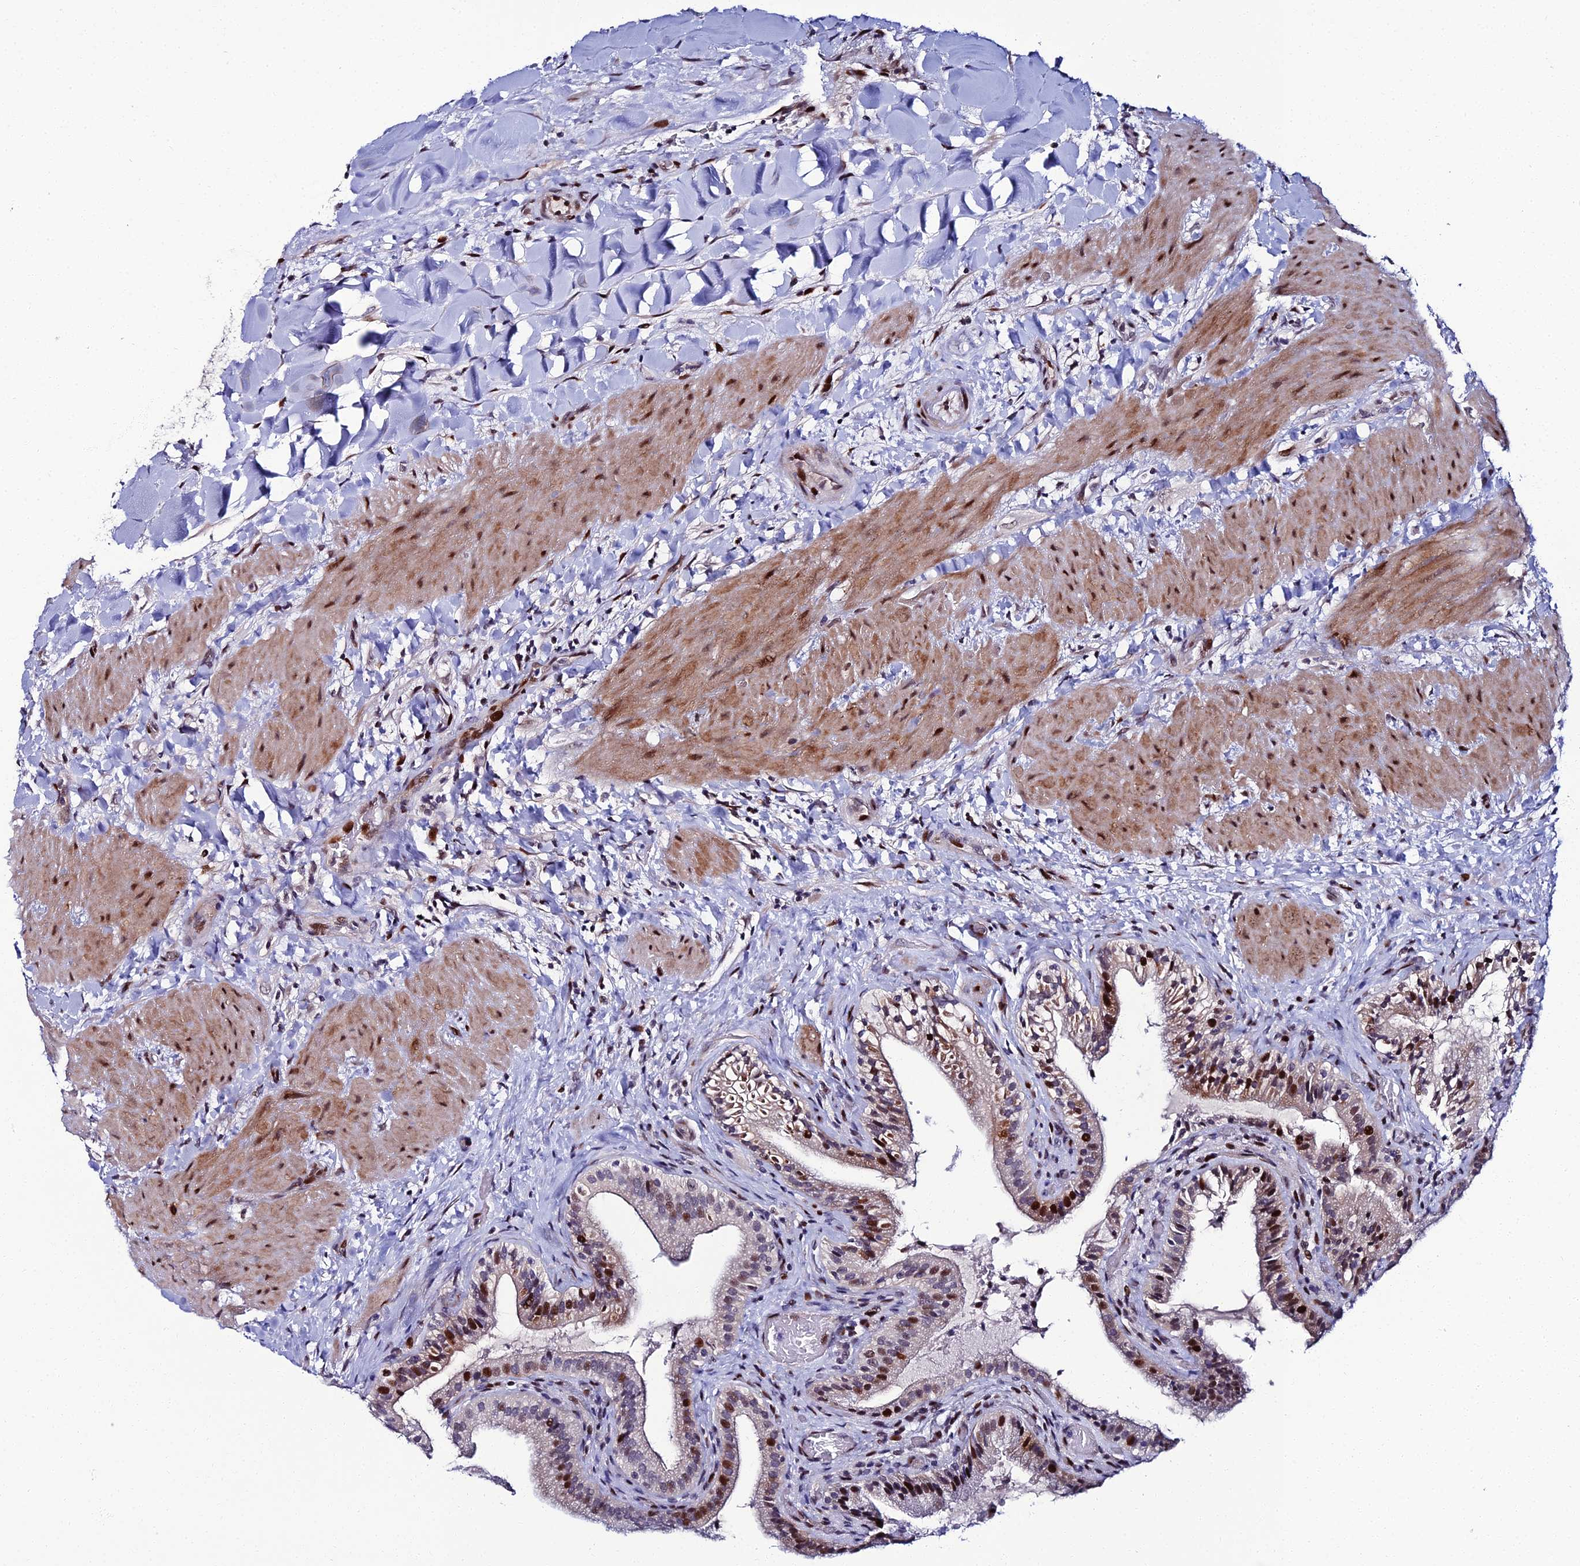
{"staining": {"intensity": "strong", "quantity": "25%-75%", "location": "cytoplasmic/membranous,nuclear"}, "tissue": "gallbladder", "cell_type": "Glandular cells", "image_type": "normal", "snomed": [{"axis": "morphology", "description": "Normal tissue, NOS"}, {"axis": "topography", "description": "Gallbladder"}], "caption": "Immunohistochemistry (DAB) staining of benign human gallbladder displays strong cytoplasmic/membranous,nuclear protein staining in approximately 25%-75% of glandular cells.", "gene": "TAF9B", "patient": {"sex": "male", "age": 24}}